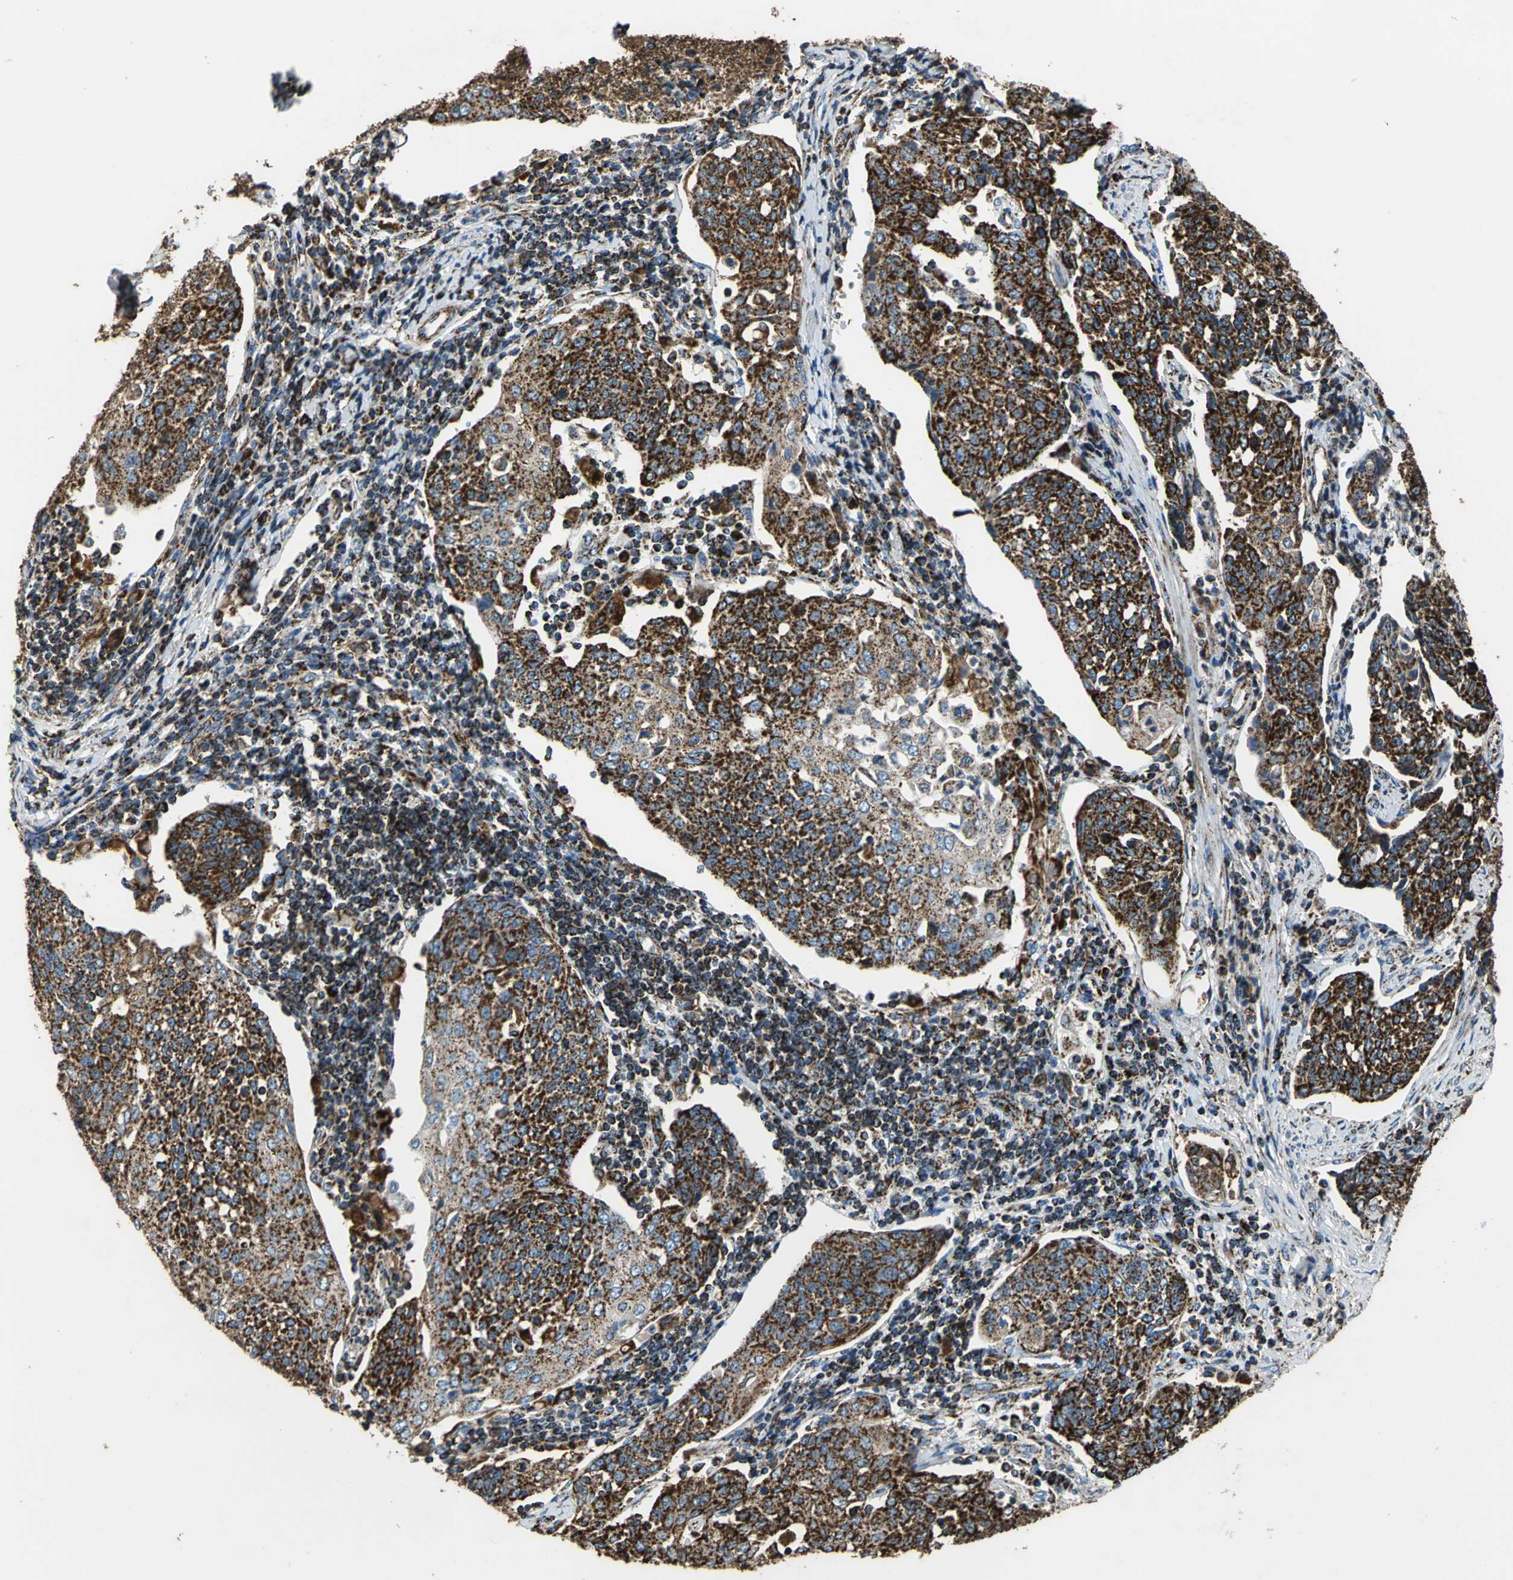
{"staining": {"intensity": "strong", "quantity": ">75%", "location": "cytoplasmic/membranous"}, "tissue": "cervical cancer", "cell_type": "Tumor cells", "image_type": "cancer", "snomed": [{"axis": "morphology", "description": "Squamous cell carcinoma, NOS"}, {"axis": "topography", "description": "Cervix"}], "caption": "IHC micrograph of neoplastic tissue: cervical cancer stained using IHC reveals high levels of strong protein expression localized specifically in the cytoplasmic/membranous of tumor cells, appearing as a cytoplasmic/membranous brown color.", "gene": "ECH1", "patient": {"sex": "female", "age": 34}}